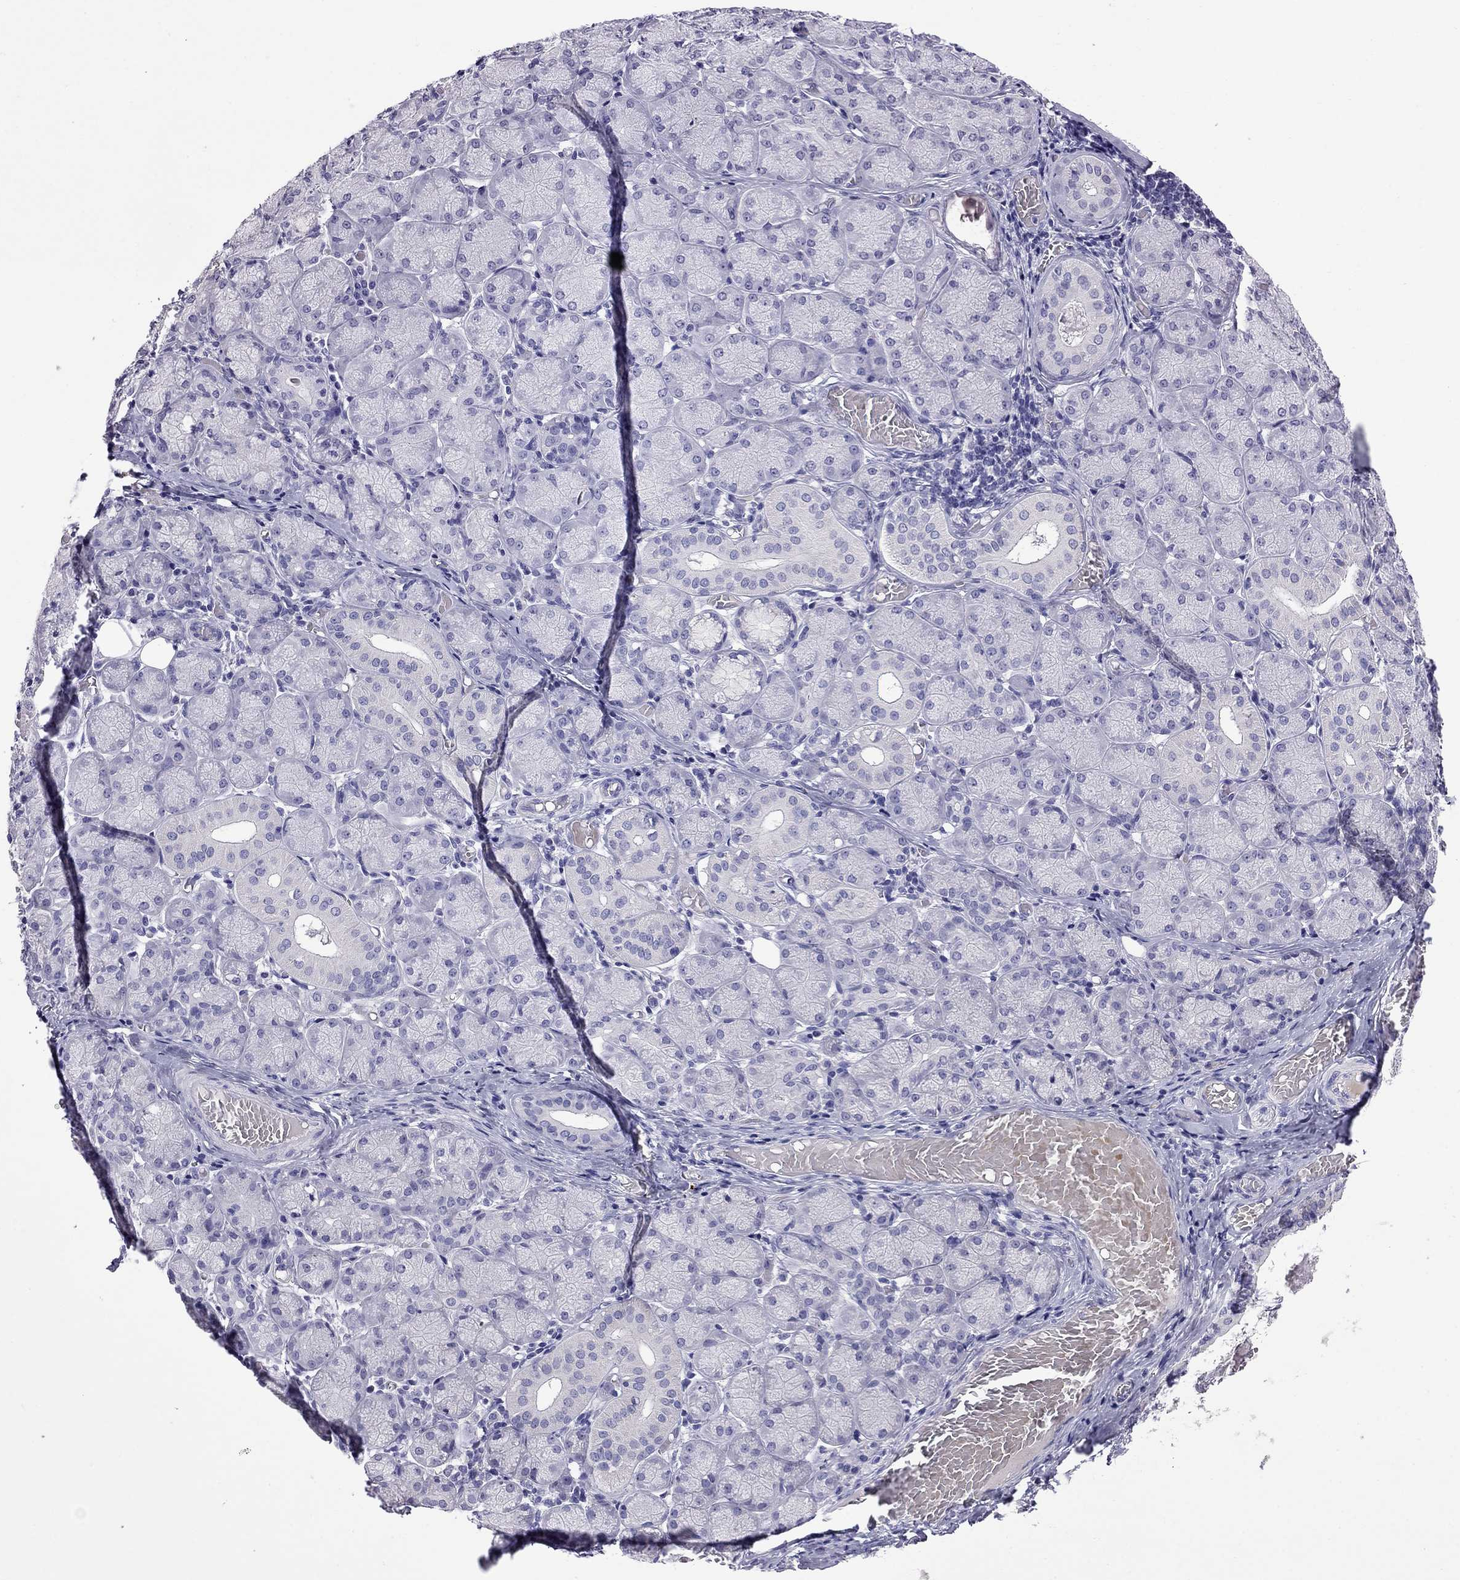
{"staining": {"intensity": "negative", "quantity": "none", "location": "none"}, "tissue": "salivary gland", "cell_type": "Glandular cells", "image_type": "normal", "snomed": [{"axis": "morphology", "description": "Normal tissue, NOS"}, {"axis": "topography", "description": "Salivary gland"}, {"axis": "topography", "description": "Peripheral nerve tissue"}], "caption": "IHC photomicrograph of unremarkable salivary gland: human salivary gland stained with DAB shows no significant protein staining in glandular cells.", "gene": "MYO15A", "patient": {"sex": "female", "age": 24}}